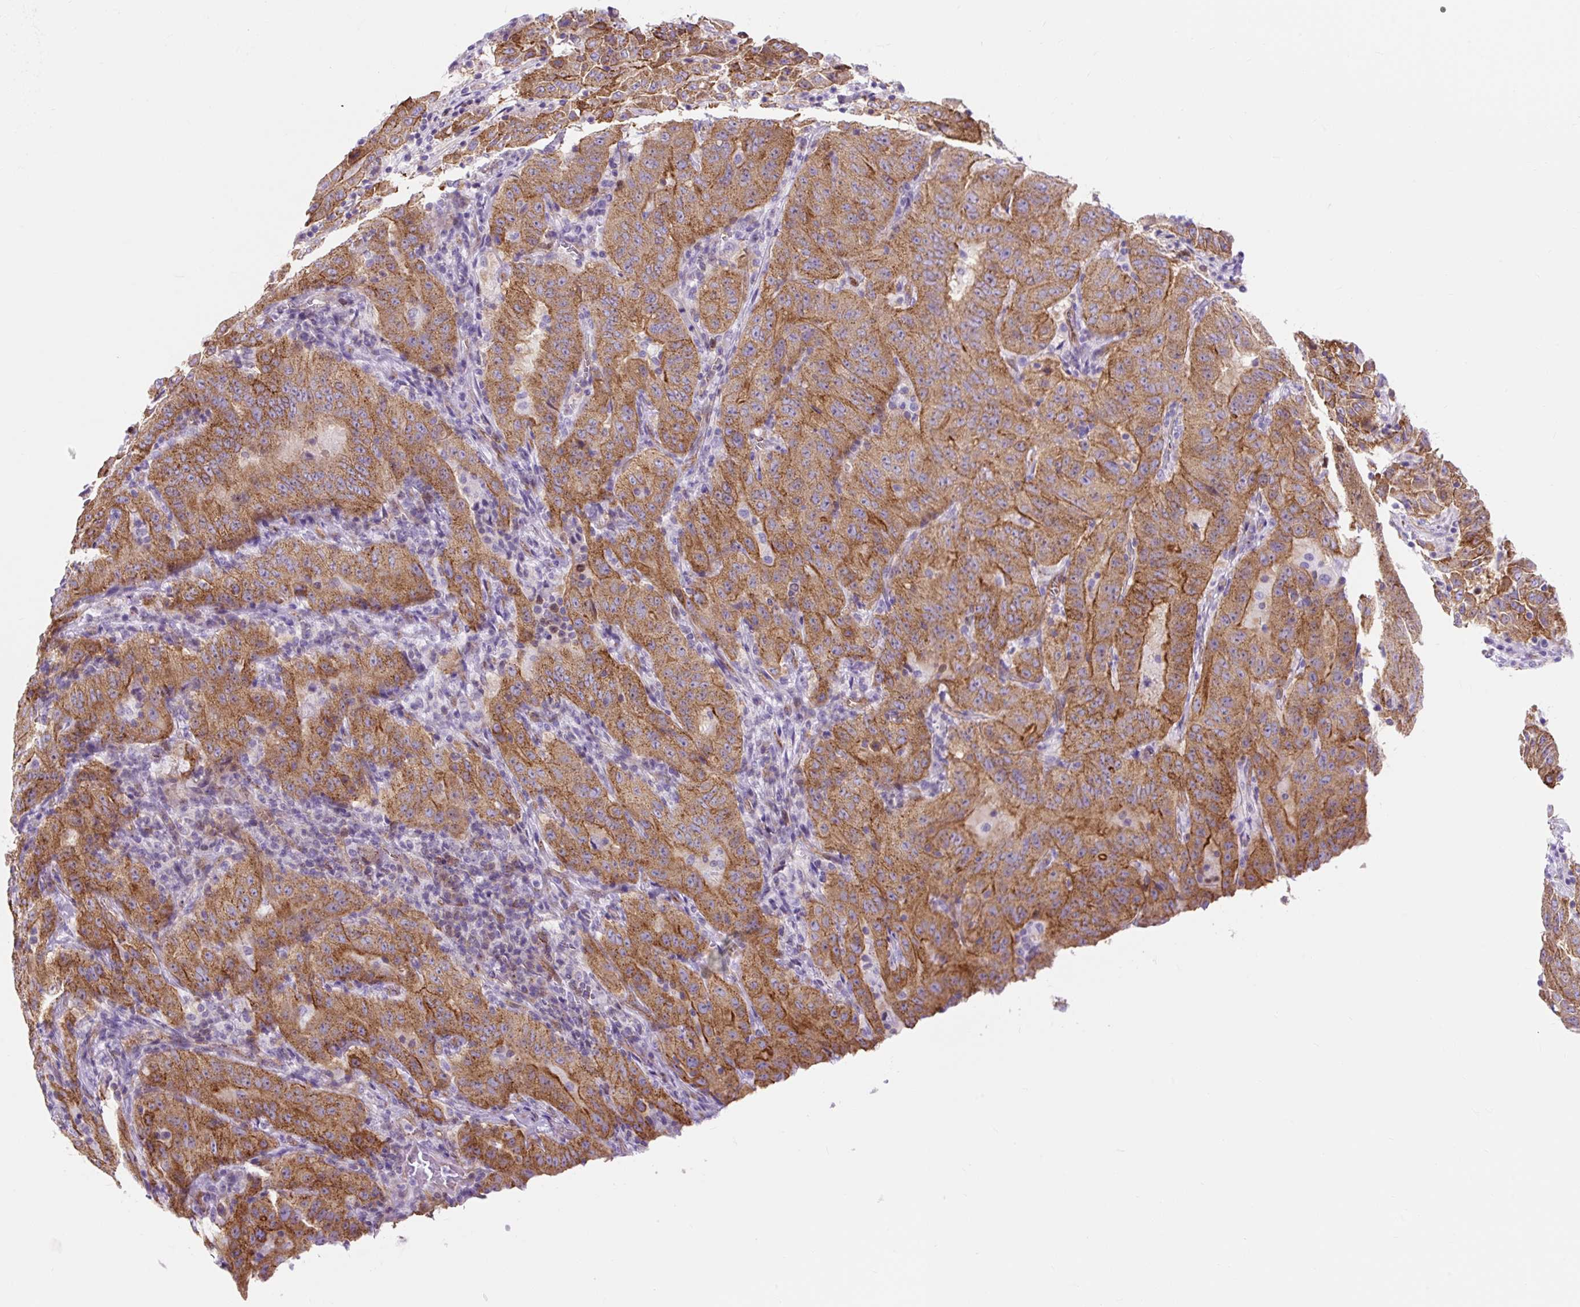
{"staining": {"intensity": "strong", "quantity": ">75%", "location": "cytoplasmic/membranous"}, "tissue": "pancreatic cancer", "cell_type": "Tumor cells", "image_type": "cancer", "snomed": [{"axis": "morphology", "description": "Adenocarcinoma, NOS"}, {"axis": "topography", "description": "Pancreas"}], "caption": "IHC of human adenocarcinoma (pancreatic) displays high levels of strong cytoplasmic/membranous staining in approximately >75% of tumor cells.", "gene": "HIP1R", "patient": {"sex": "male", "age": 63}}